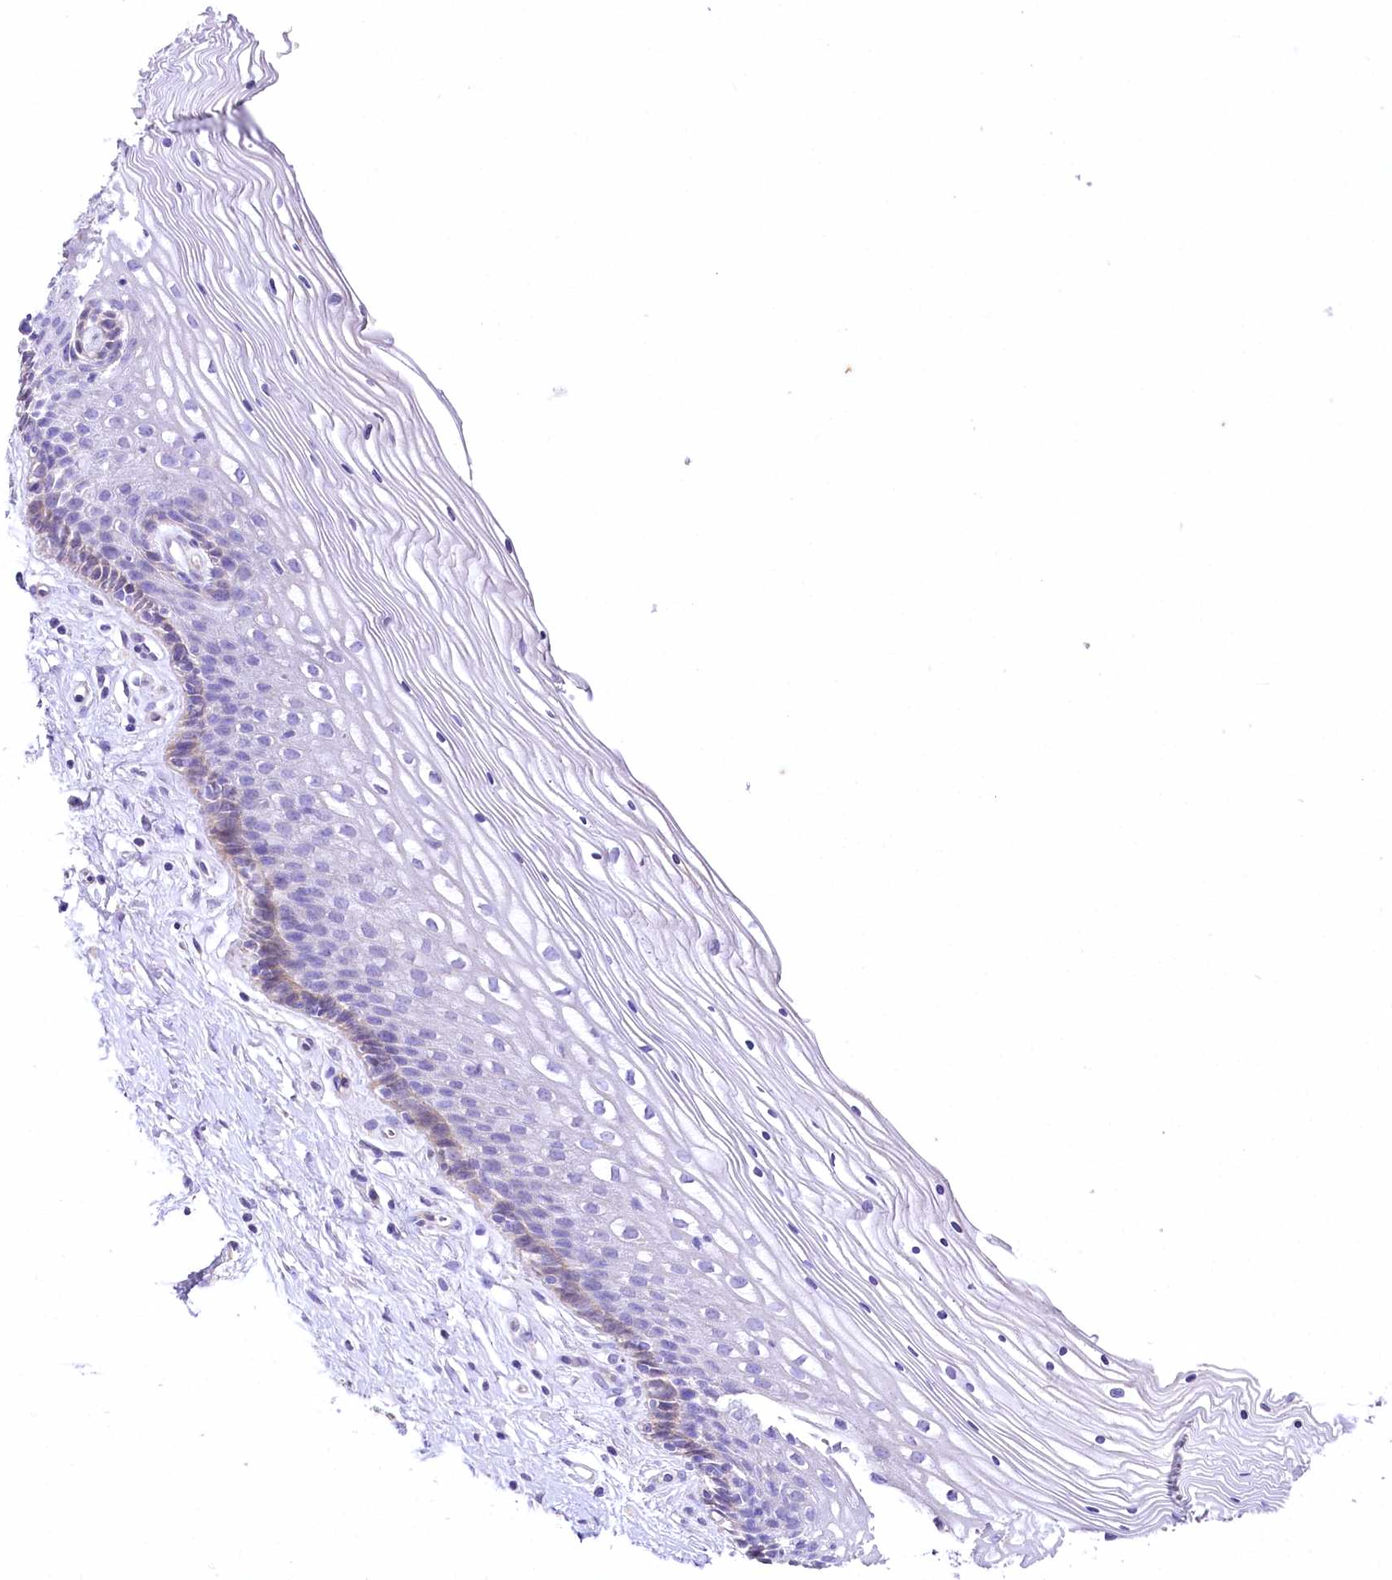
{"staining": {"intensity": "negative", "quantity": "none", "location": "none"}, "tissue": "cervix", "cell_type": "Glandular cells", "image_type": "normal", "snomed": [{"axis": "morphology", "description": "Normal tissue, NOS"}, {"axis": "topography", "description": "Cervix"}], "caption": "Immunohistochemistry of normal cervix displays no positivity in glandular cells. (DAB immunohistochemistry with hematoxylin counter stain).", "gene": "RDH16", "patient": {"sex": "female", "age": 33}}